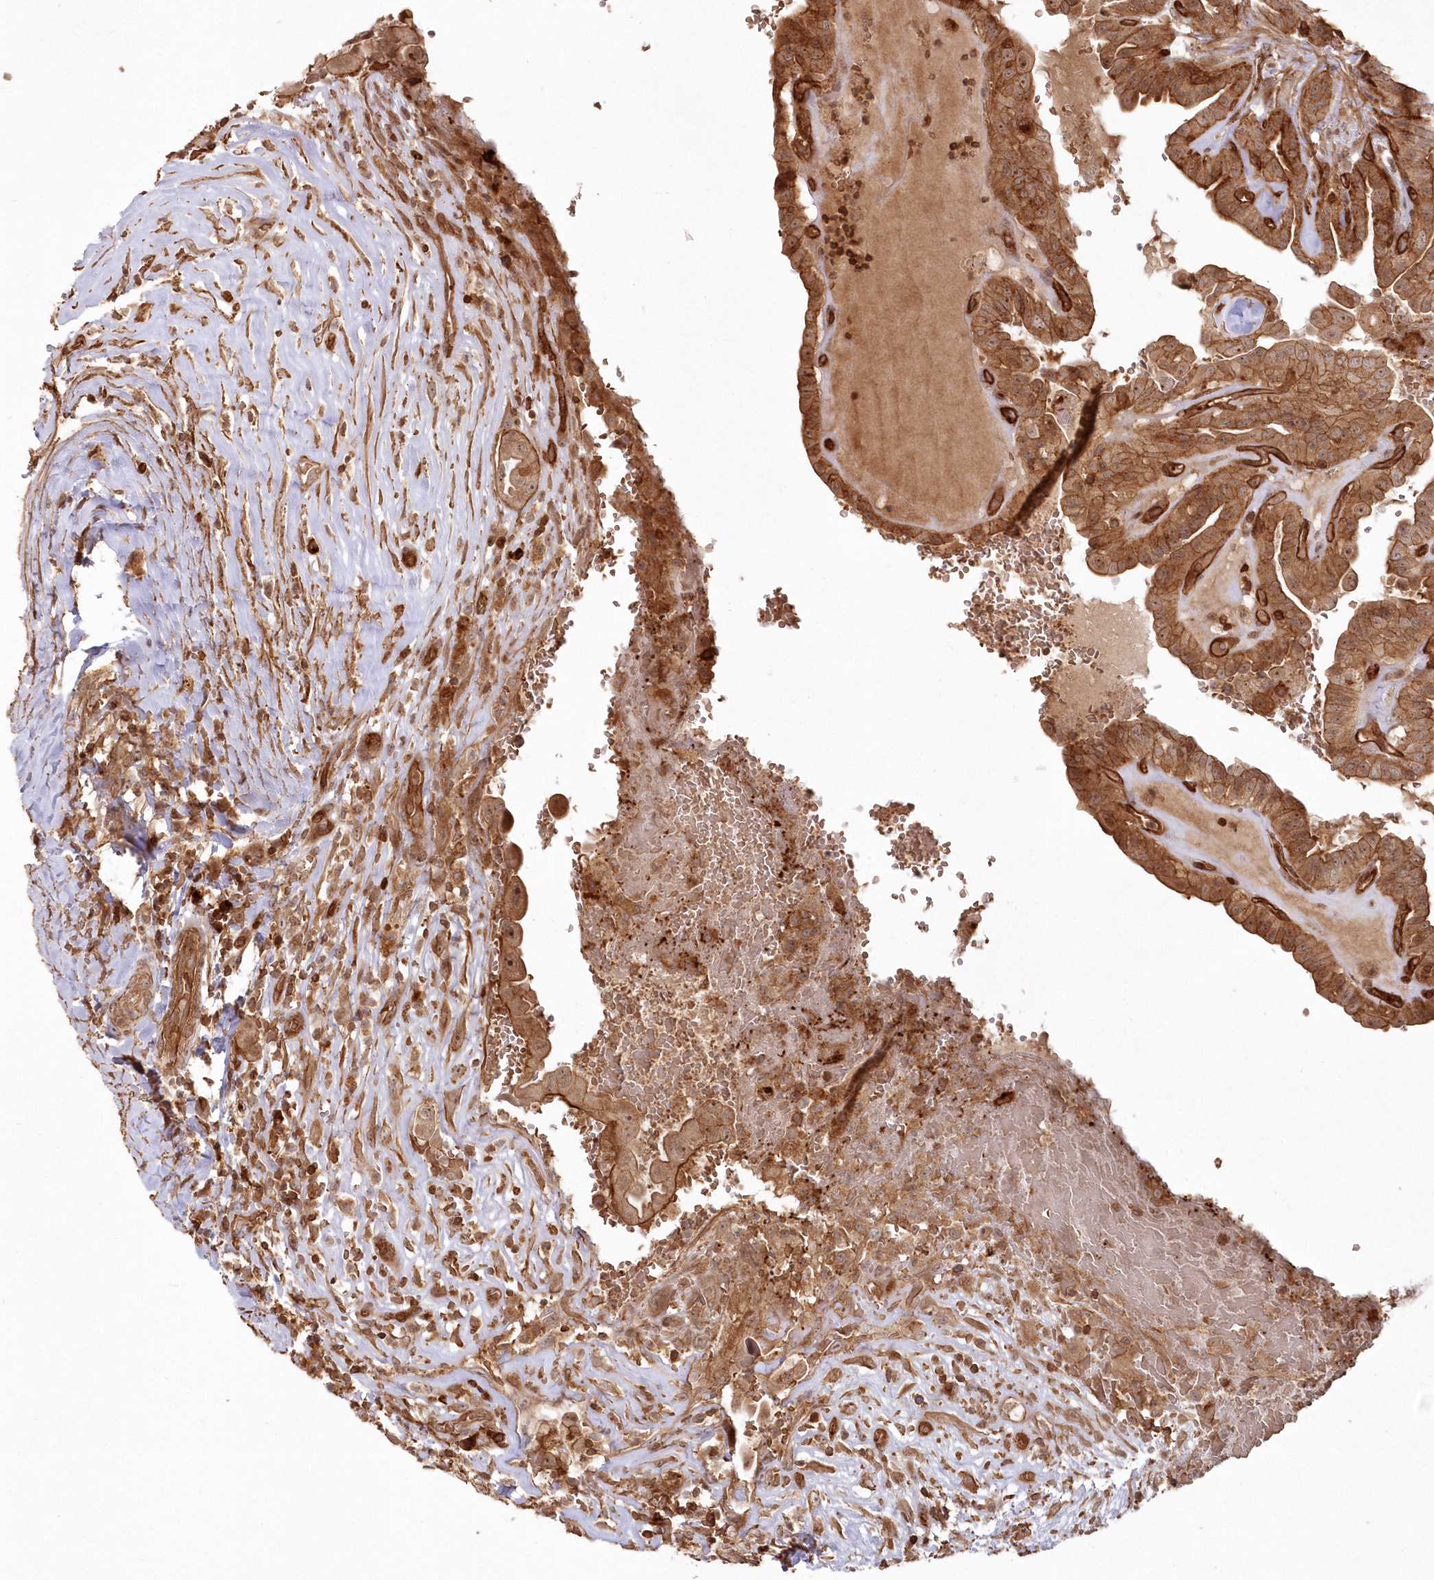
{"staining": {"intensity": "strong", "quantity": ">75%", "location": "cytoplasmic/membranous"}, "tissue": "thyroid cancer", "cell_type": "Tumor cells", "image_type": "cancer", "snomed": [{"axis": "morphology", "description": "Papillary adenocarcinoma, NOS"}, {"axis": "topography", "description": "Thyroid gland"}], "caption": "The histopathology image shows staining of thyroid cancer (papillary adenocarcinoma), revealing strong cytoplasmic/membranous protein positivity (brown color) within tumor cells.", "gene": "RGCC", "patient": {"sex": "male", "age": 77}}